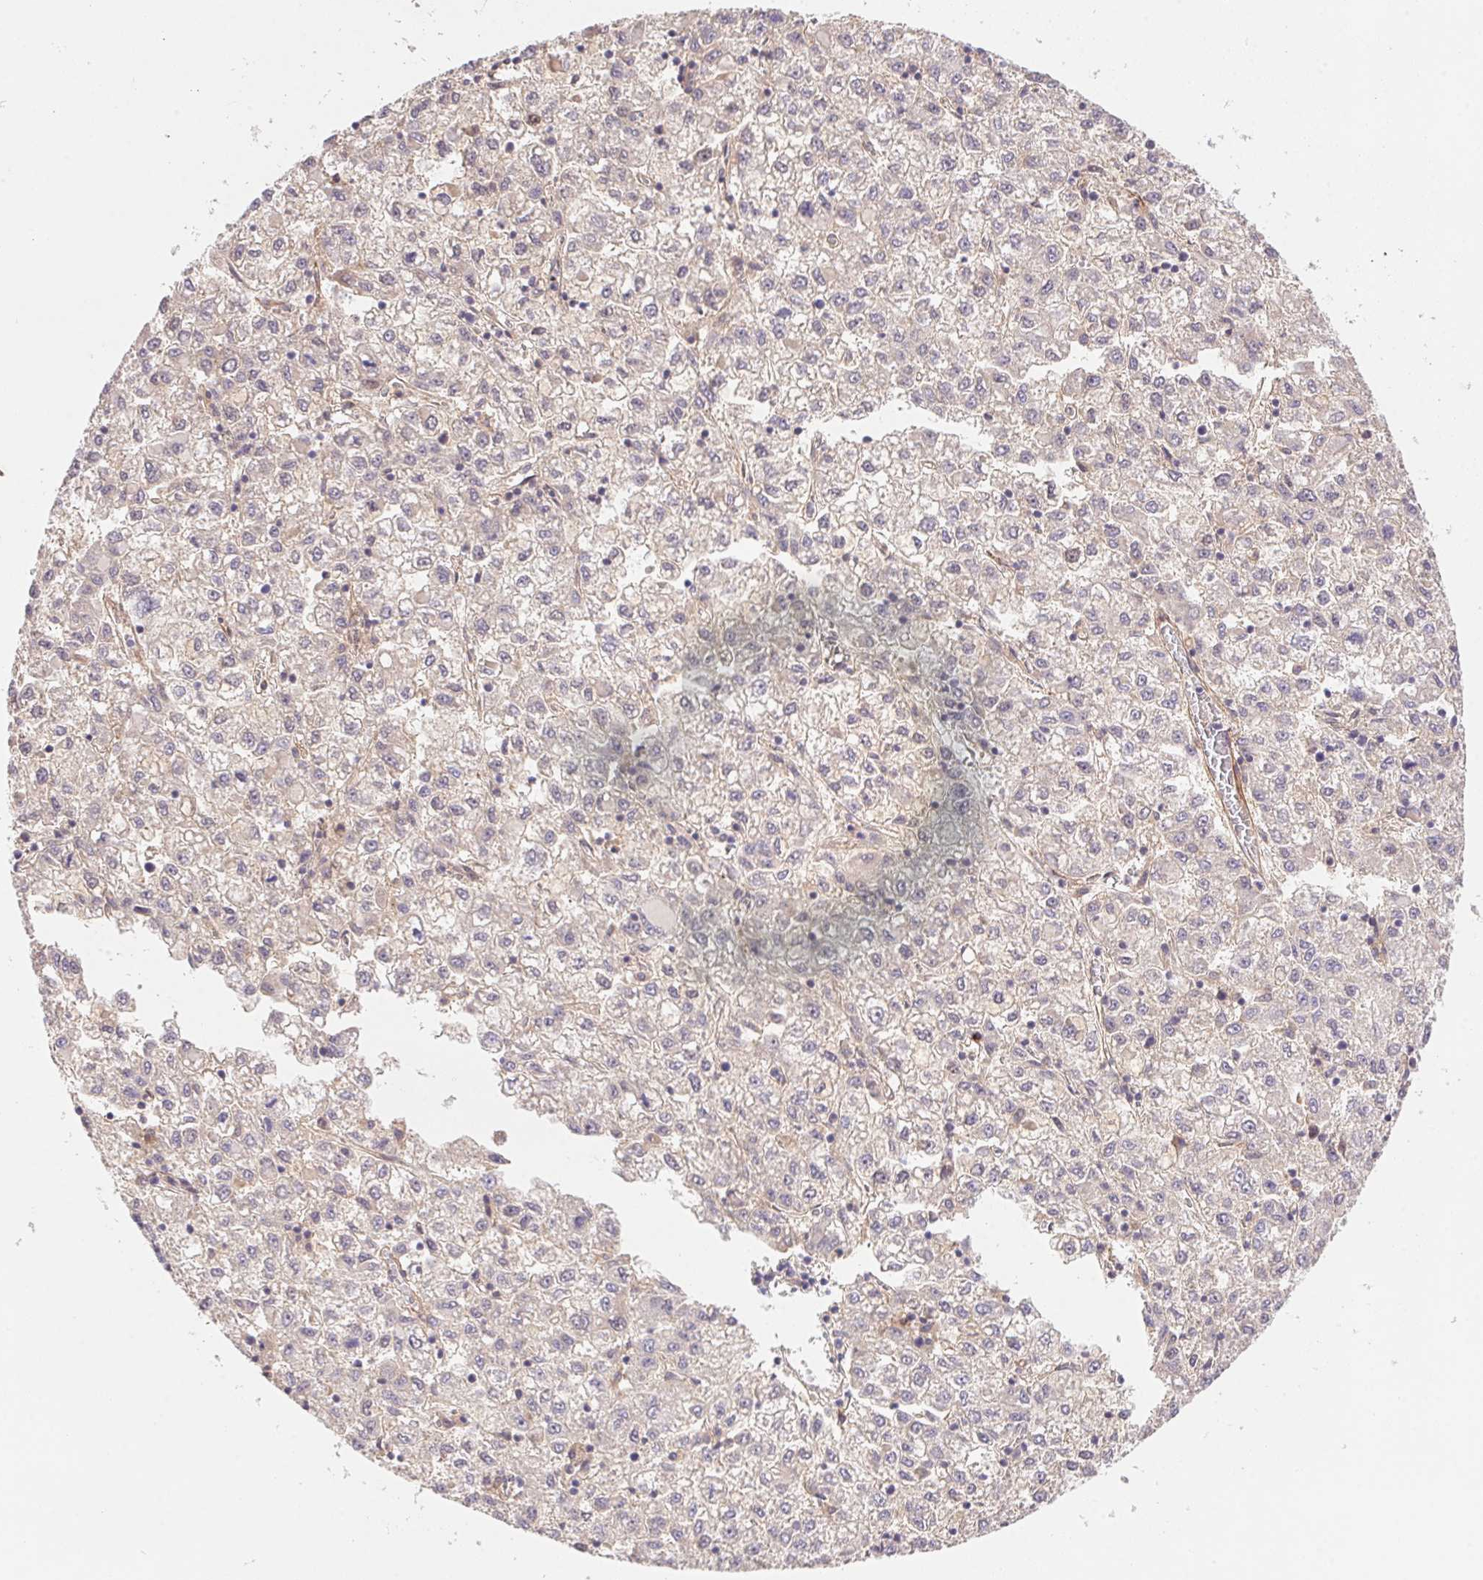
{"staining": {"intensity": "negative", "quantity": "none", "location": "none"}, "tissue": "liver cancer", "cell_type": "Tumor cells", "image_type": "cancer", "snomed": [{"axis": "morphology", "description": "Carcinoma, Hepatocellular, NOS"}, {"axis": "topography", "description": "Liver"}], "caption": "An image of liver cancer stained for a protein exhibits no brown staining in tumor cells.", "gene": "SLC52A2", "patient": {"sex": "male", "age": 40}}